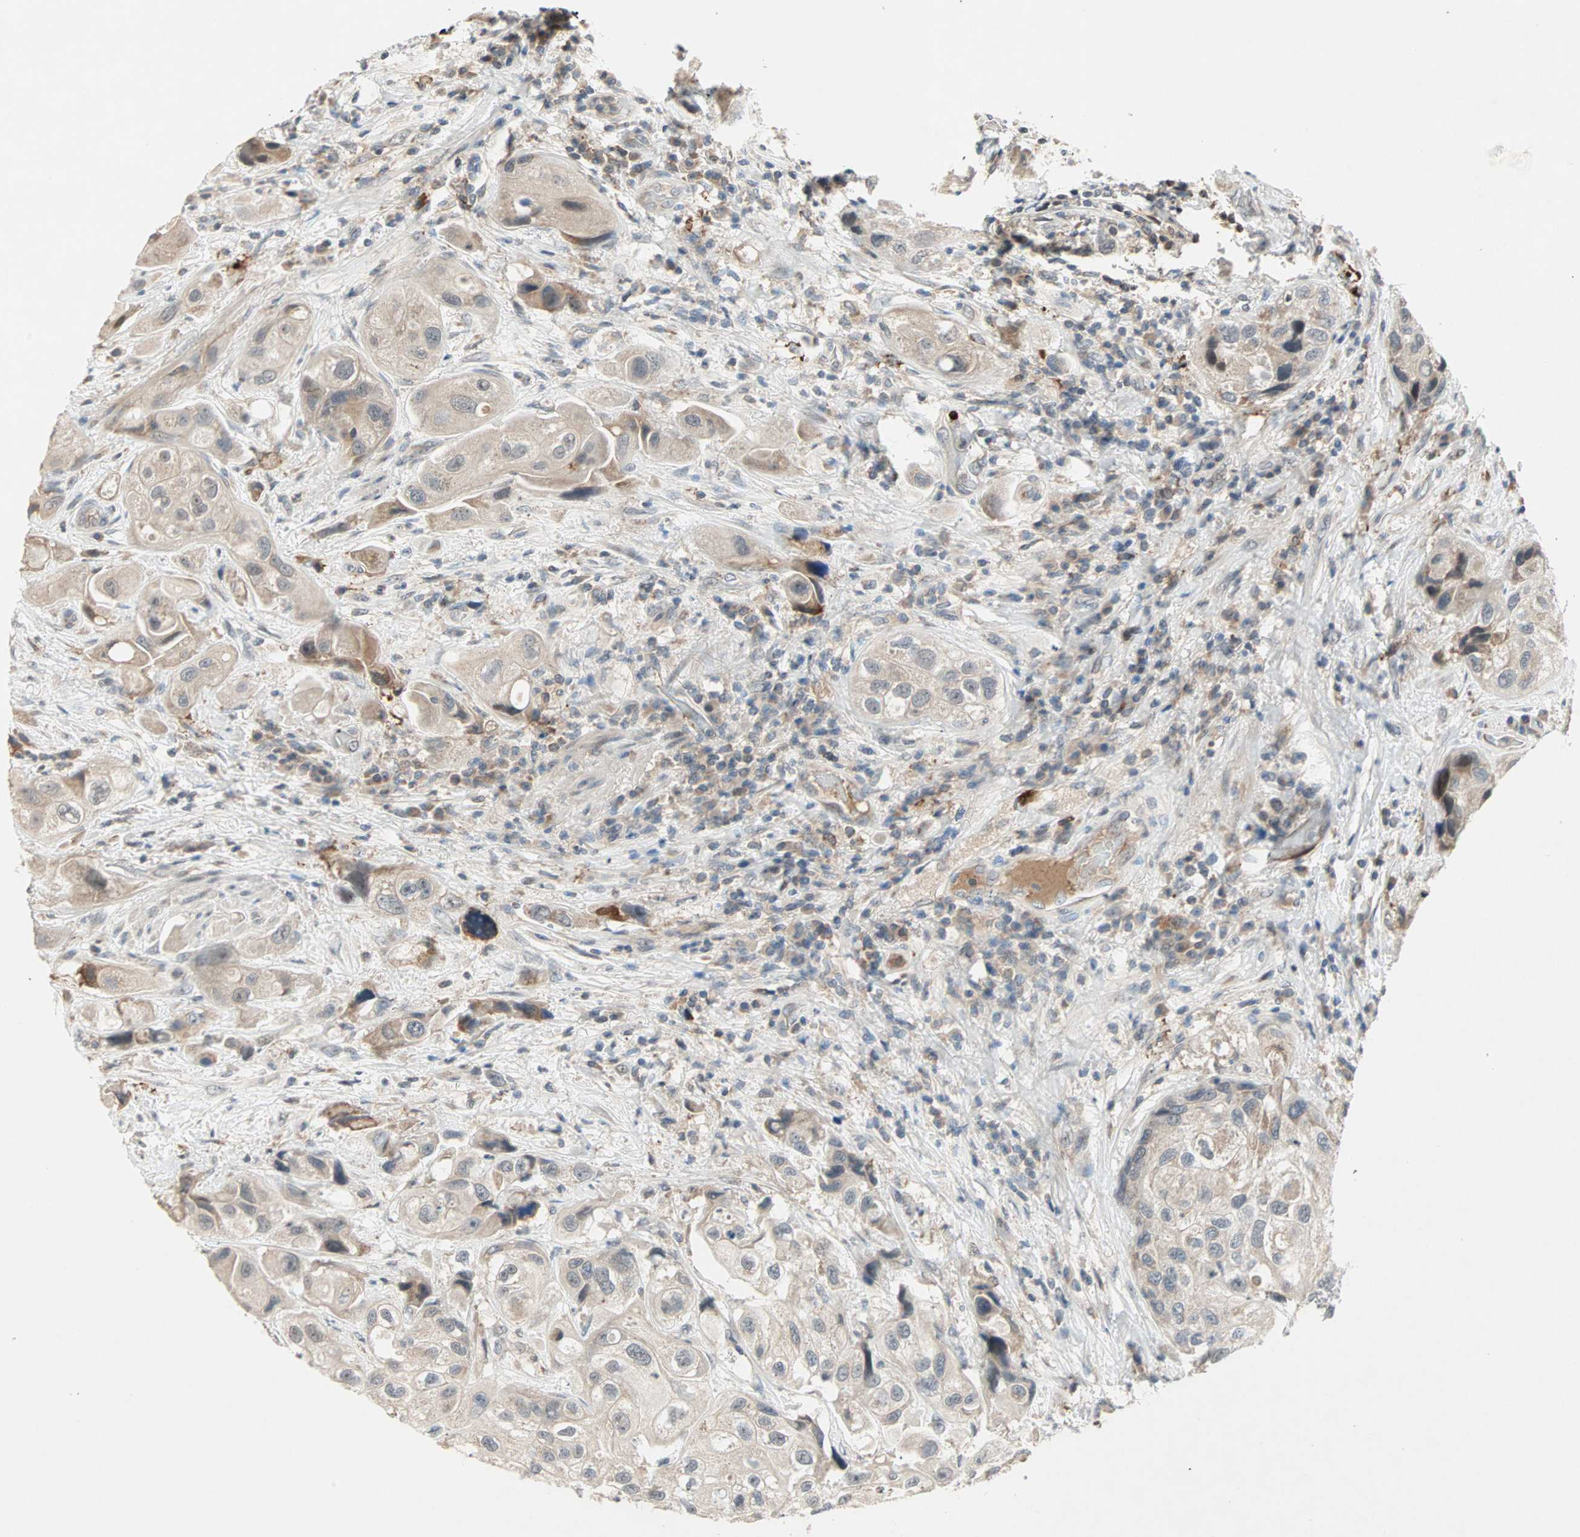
{"staining": {"intensity": "weak", "quantity": "25%-75%", "location": "cytoplasmic/membranous"}, "tissue": "urothelial cancer", "cell_type": "Tumor cells", "image_type": "cancer", "snomed": [{"axis": "morphology", "description": "Urothelial carcinoma, High grade"}, {"axis": "topography", "description": "Urinary bladder"}], "caption": "Immunohistochemical staining of urothelial carcinoma (high-grade) exhibits low levels of weak cytoplasmic/membranous staining in about 25%-75% of tumor cells. (DAB IHC, brown staining for protein, blue staining for nuclei).", "gene": "PROS1", "patient": {"sex": "female", "age": 64}}